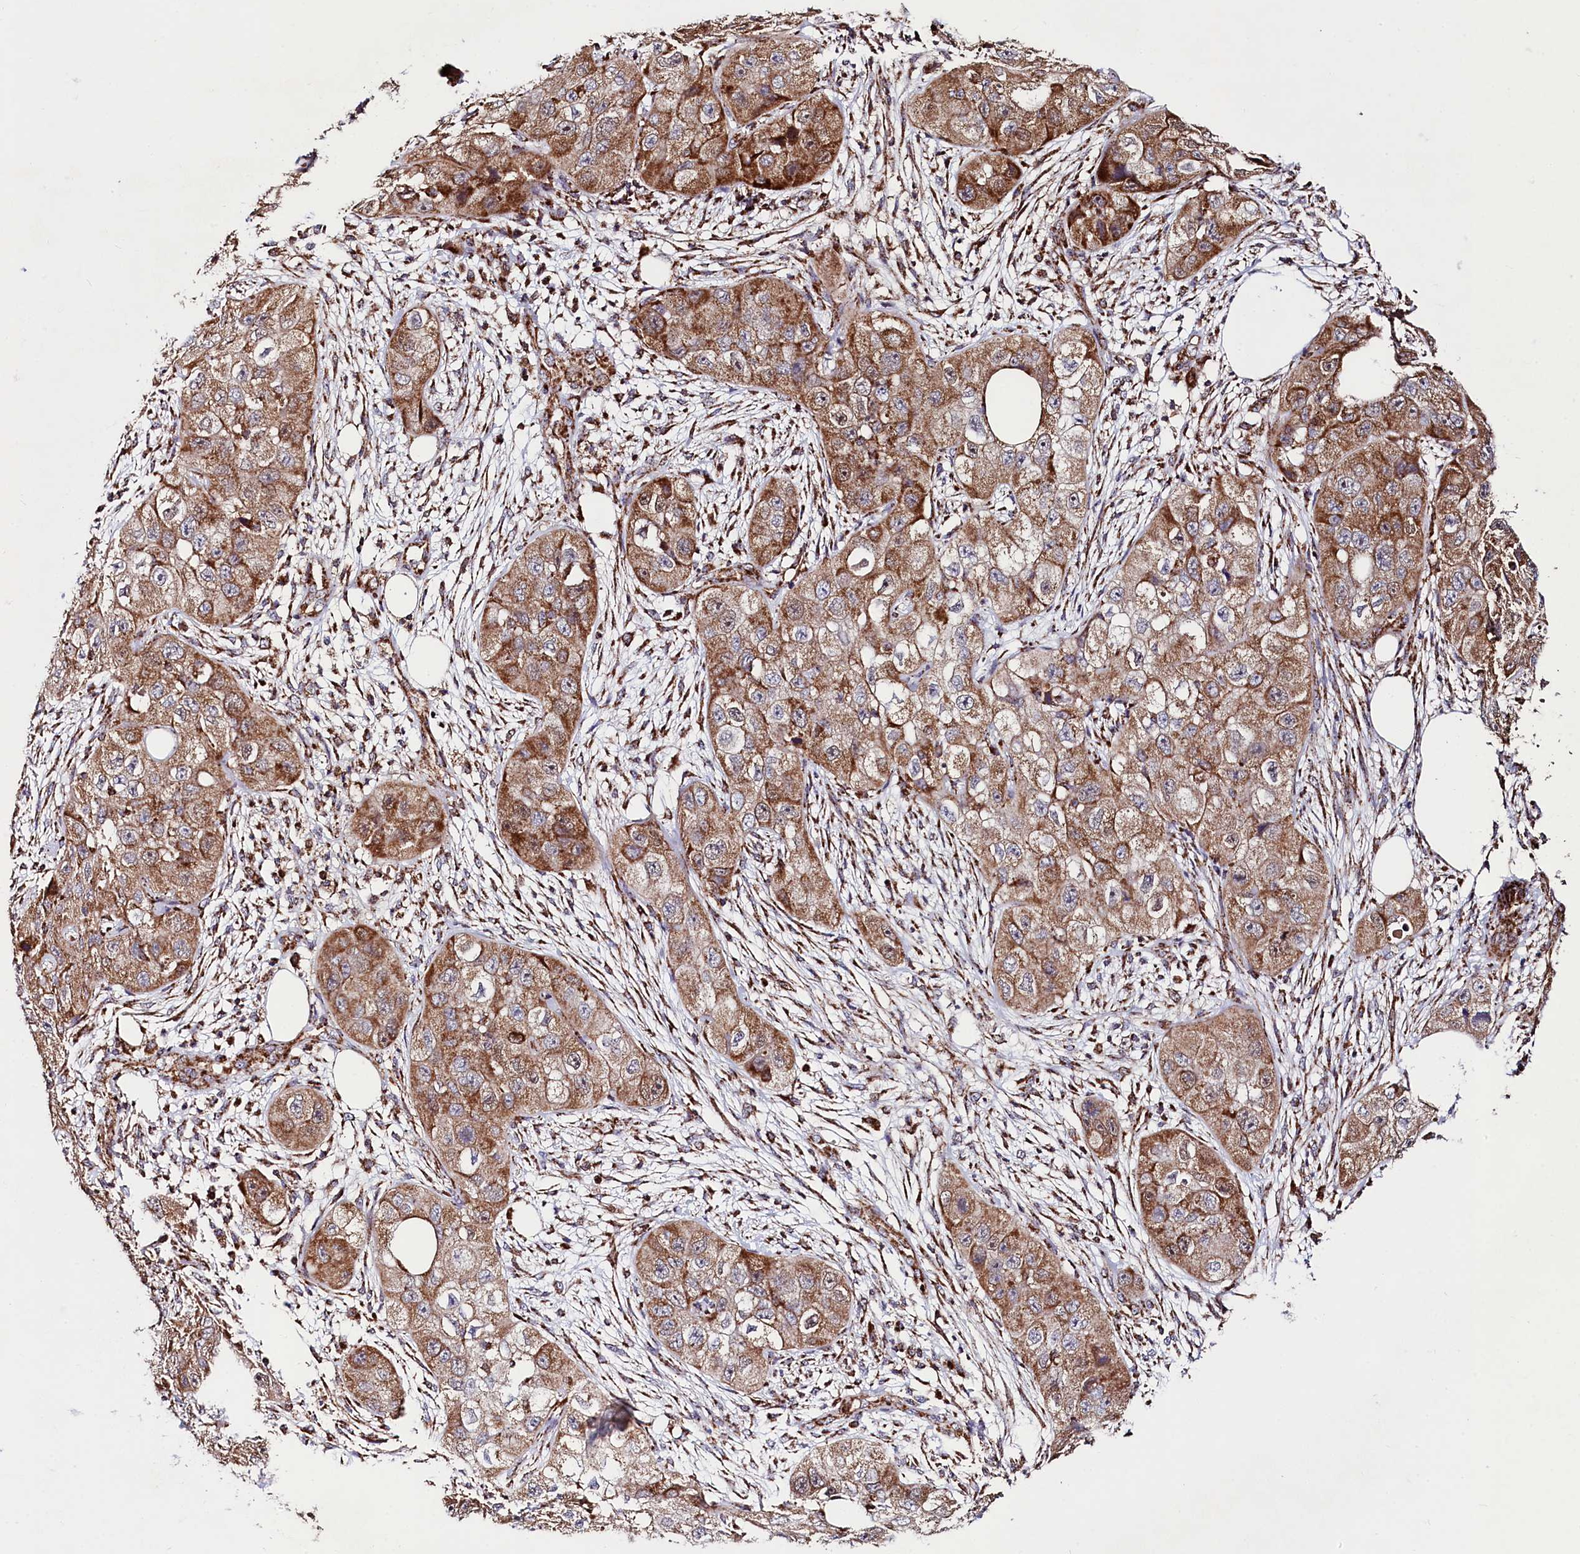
{"staining": {"intensity": "moderate", "quantity": ">75%", "location": "cytoplasmic/membranous"}, "tissue": "skin cancer", "cell_type": "Tumor cells", "image_type": "cancer", "snomed": [{"axis": "morphology", "description": "Squamous cell carcinoma, NOS"}, {"axis": "topography", "description": "Skin"}, {"axis": "topography", "description": "Subcutis"}], "caption": "The immunohistochemical stain labels moderate cytoplasmic/membranous expression in tumor cells of skin cancer tissue.", "gene": "CLYBL", "patient": {"sex": "male", "age": 73}}